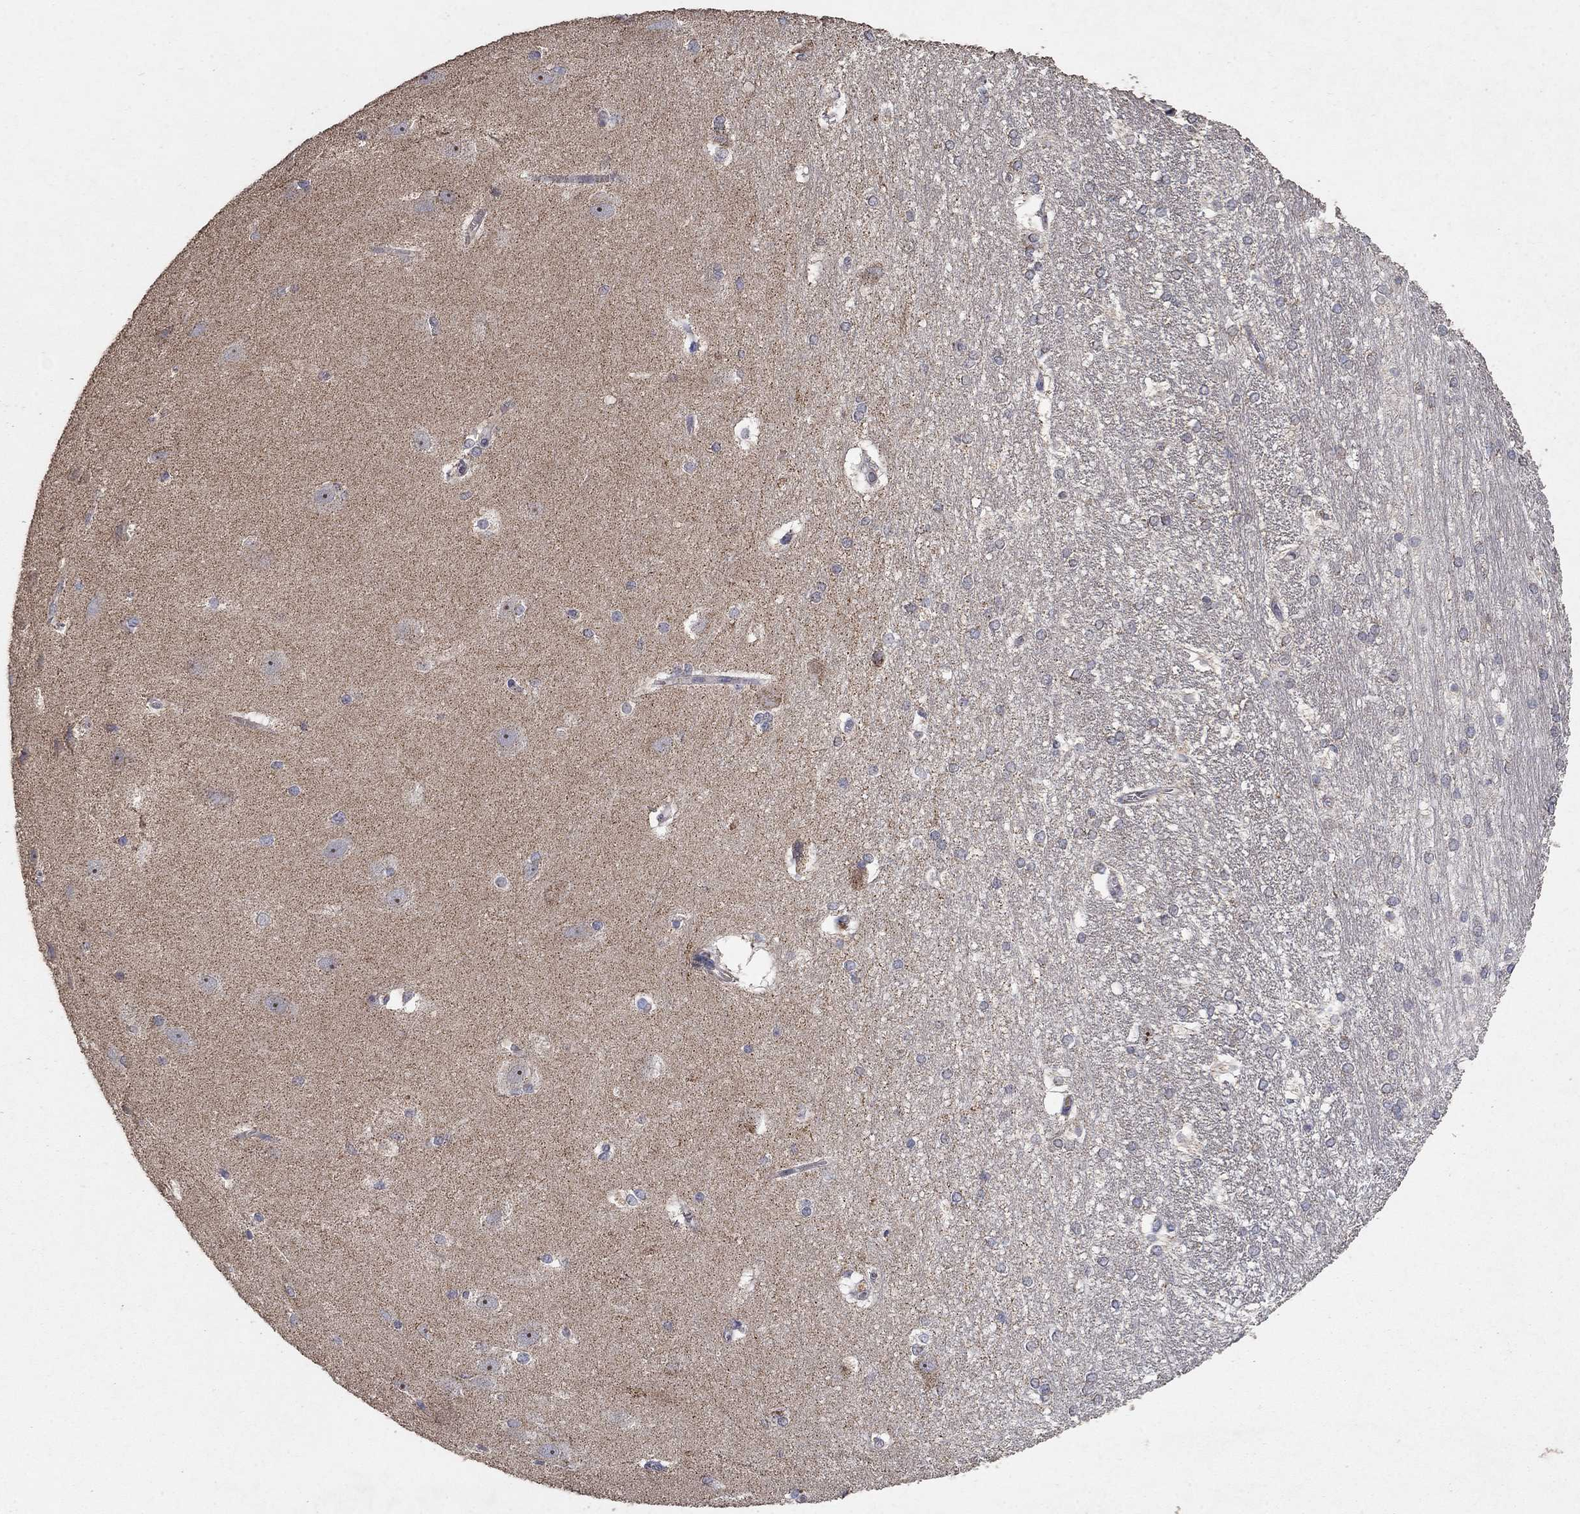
{"staining": {"intensity": "weak", "quantity": "25%-75%", "location": "cytoplasmic/membranous"}, "tissue": "hippocampus", "cell_type": "Glial cells", "image_type": "normal", "snomed": [{"axis": "morphology", "description": "Normal tissue, NOS"}, {"axis": "topography", "description": "Cerebral cortex"}, {"axis": "topography", "description": "Hippocampus"}], "caption": "Protein staining demonstrates weak cytoplasmic/membranous expression in about 25%-75% of glial cells in benign hippocampus.", "gene": "GPSM1", "patient": {"sex": "female", "age": 19}}